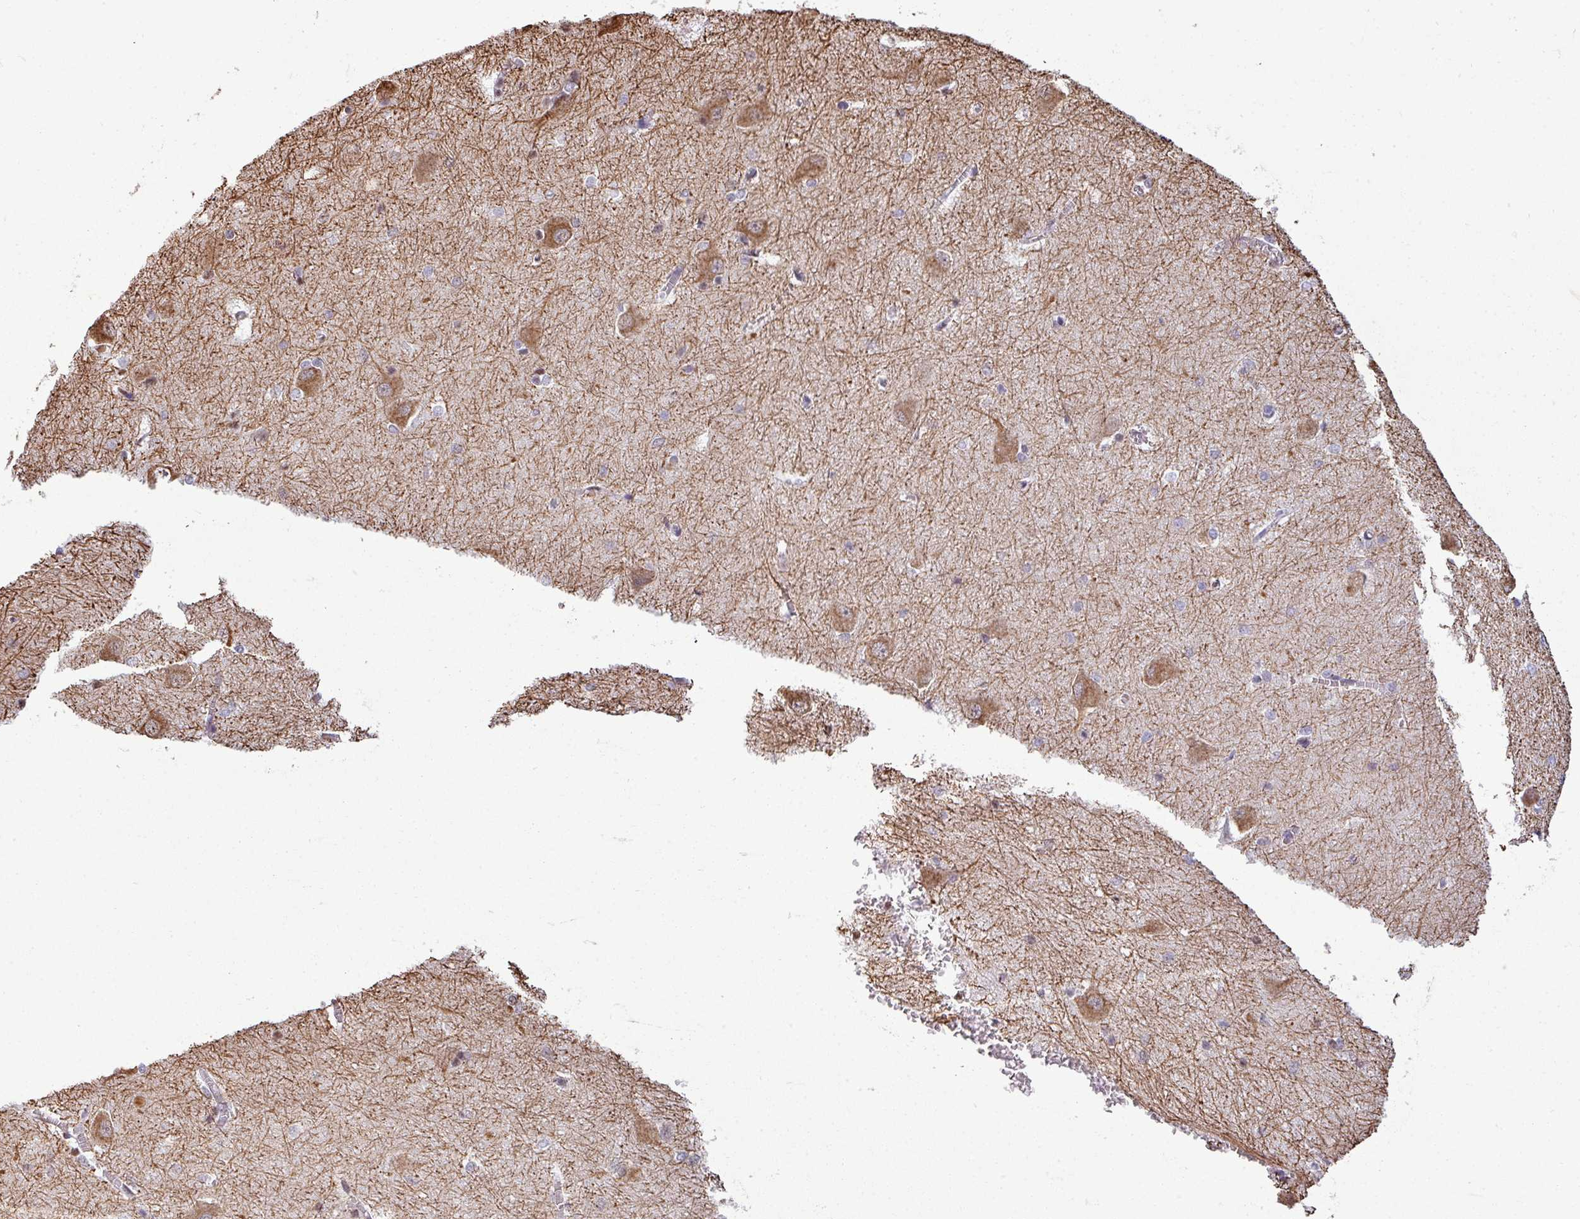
{"staining": {"intensity": "moderate", "quantity": ">75%", "location": "cytoplasmic/membranous,nuclear"}, "tissue": "hippocampus", "cell_type": "Glial cells", "image_type": "normal", "snomed": [{"axis": "morphology", "description": "Normal tissue, NOS"}, {"axis": "topography", "description": "Hippocampus"}], "caption": "DAB immunohistochemical staining of normal hippocampus shows moderate cytoplasmic/membranous,nuclear protein positivity in approximately >75% of glial cells. Immunohistochemistry stains the protein in brown and the nuclei are stained blue.", "gene": "DNAAF9", "patient": {"sex": "female", "age": 64}}